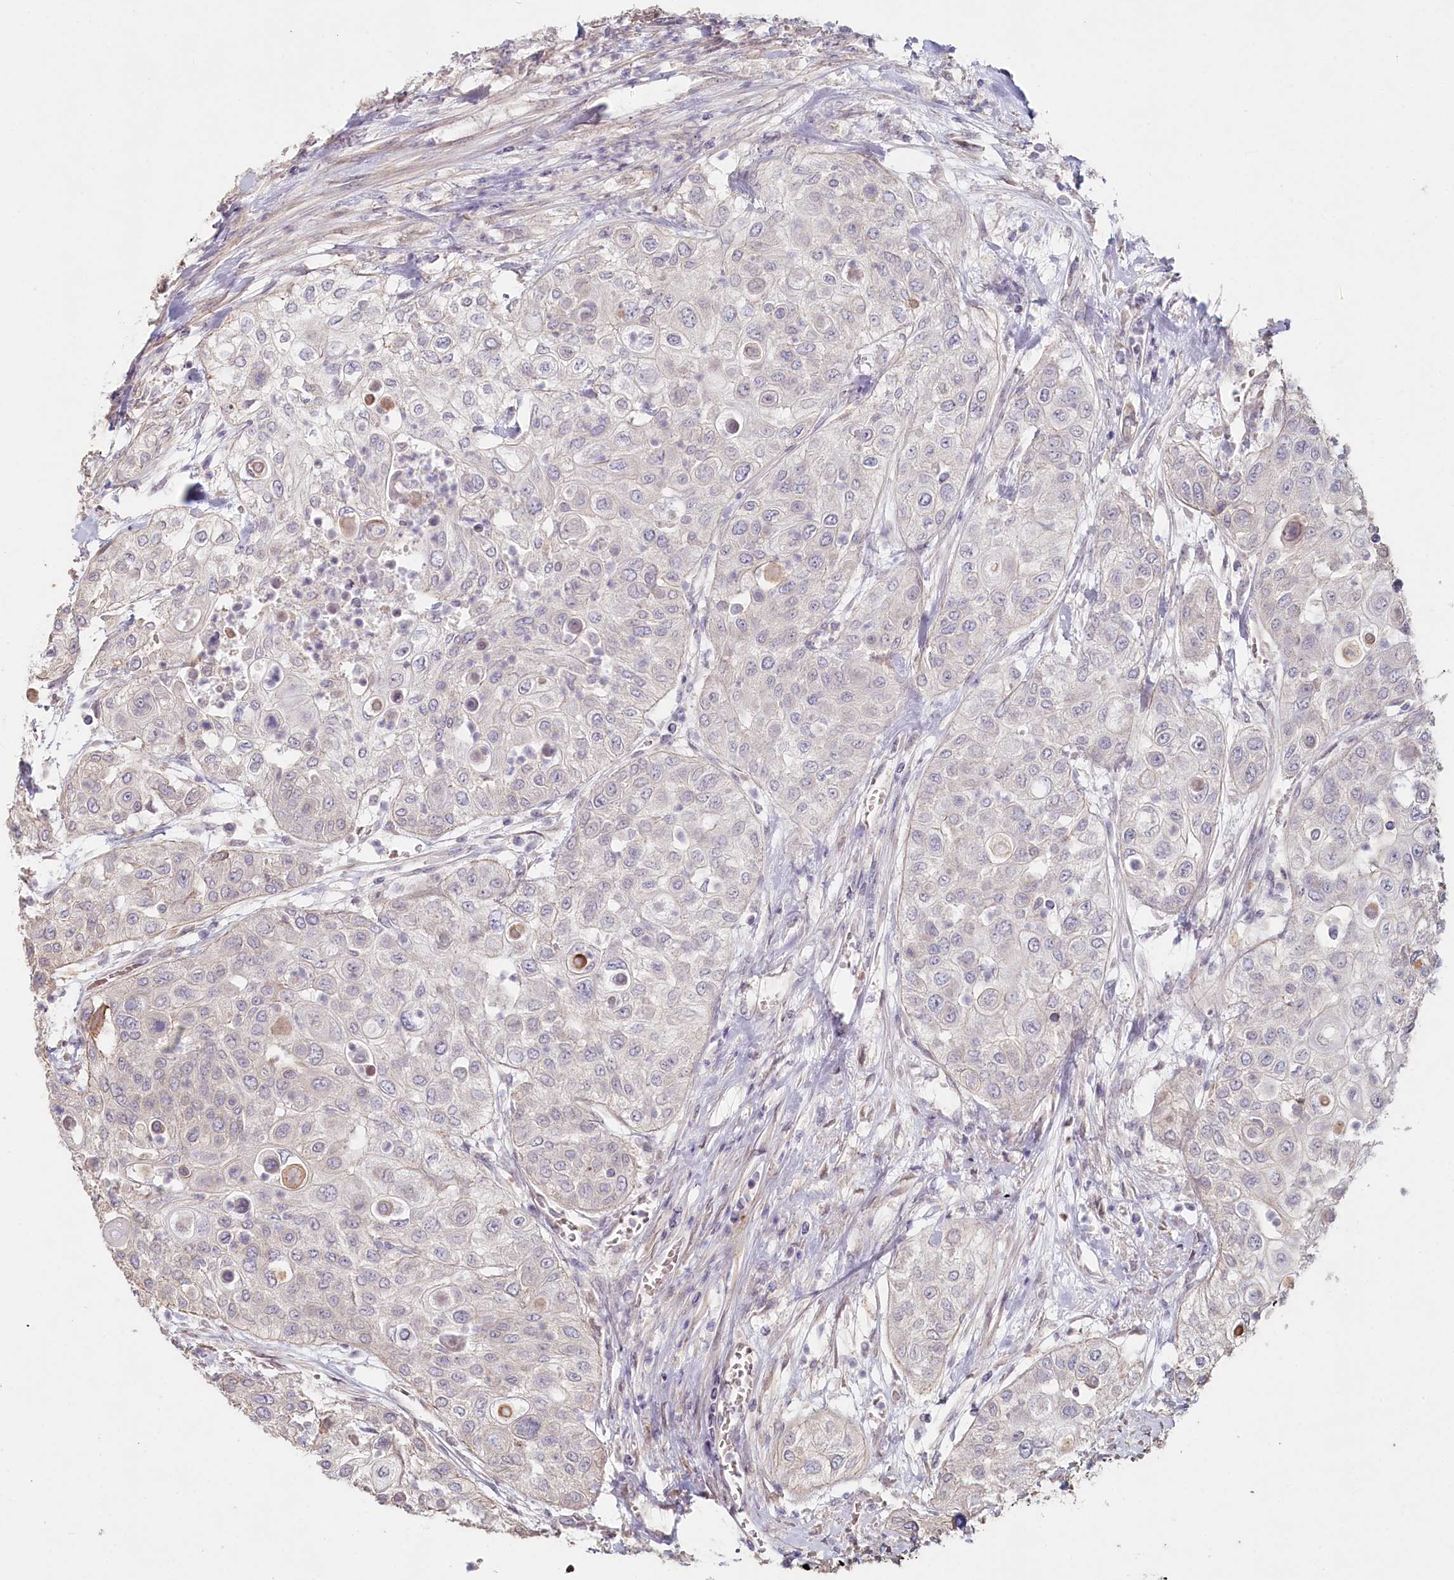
{"staining": {"intensity": "negative", "quantity": "none", "location": "none"}, "tissue": "urothelial cancer", "cell_type": "Tumor cells", "image_type": "cancer", "snomed": [{"axis": "morphology", "description": "Urothelial carcinoma, High grade"}, {"axis": "topography", "description": "Urinary bladder"}], "caption": "DAB immunohistochemical staining of human high-grade urothelial carcinoma demonstrates no significant staining in tumor cells.", "gene": "TCHP", "patient": {"sex": "female", "age": 79}}